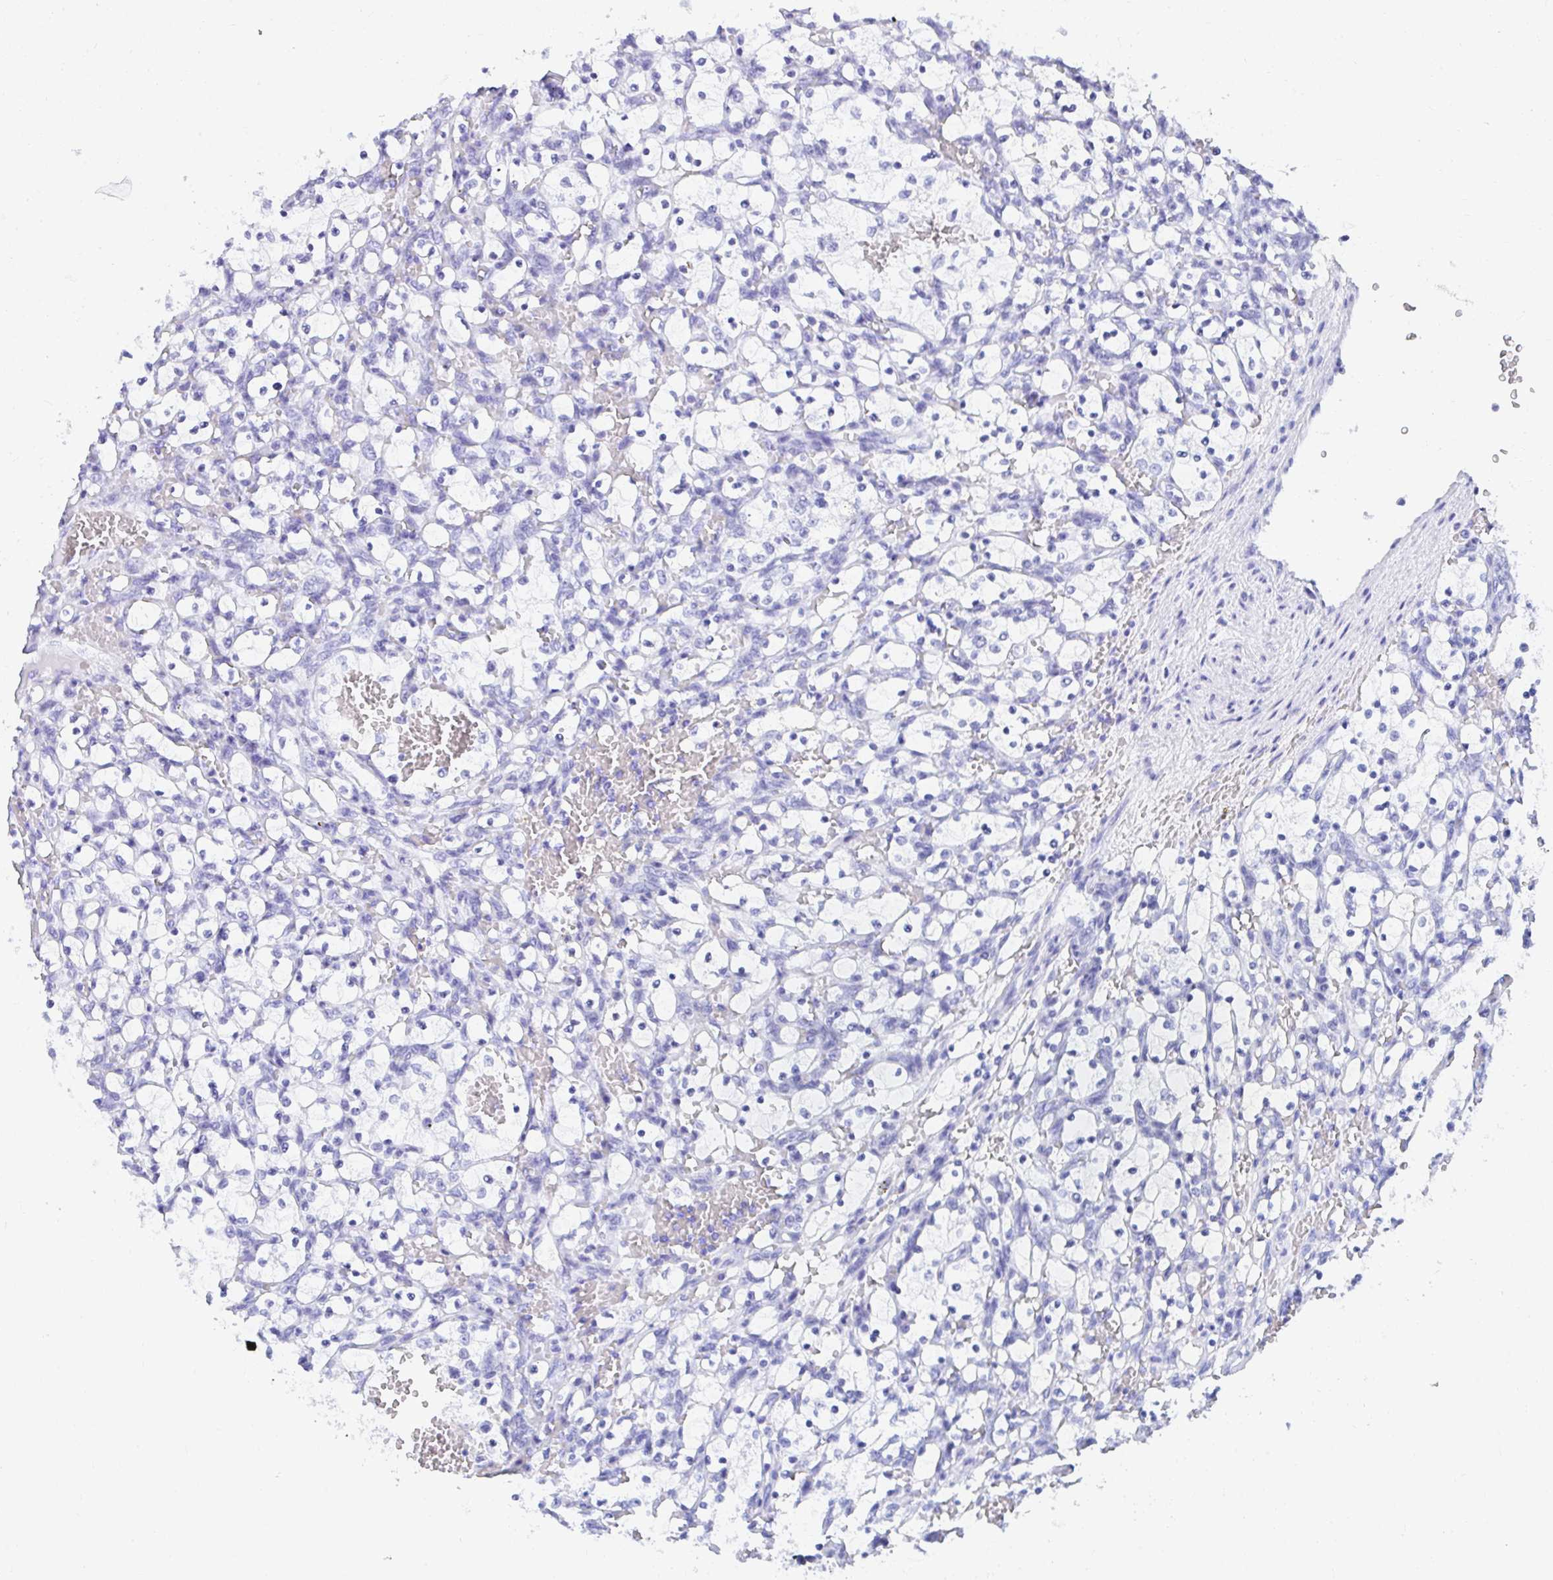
{"staining": {"intensity": "negative", "quantity": "none", "location": "none"}, "tissue": "renal cancer", "cell_type": "Tumor cells", "image_type": "cancer", "snomed": [{"axis": "morphology", "description": "Adenocarcinoma, NOS"}, {"axis": "topography", "description": "Kidney"}], "caption": "This is a histopathology image of immunohistochemistry (IHC) staining of adenocarcinoma (renal), which shows no staining in tumor cells.", "gene": "PC", "patient": {"sex": "female", "age": 69}}